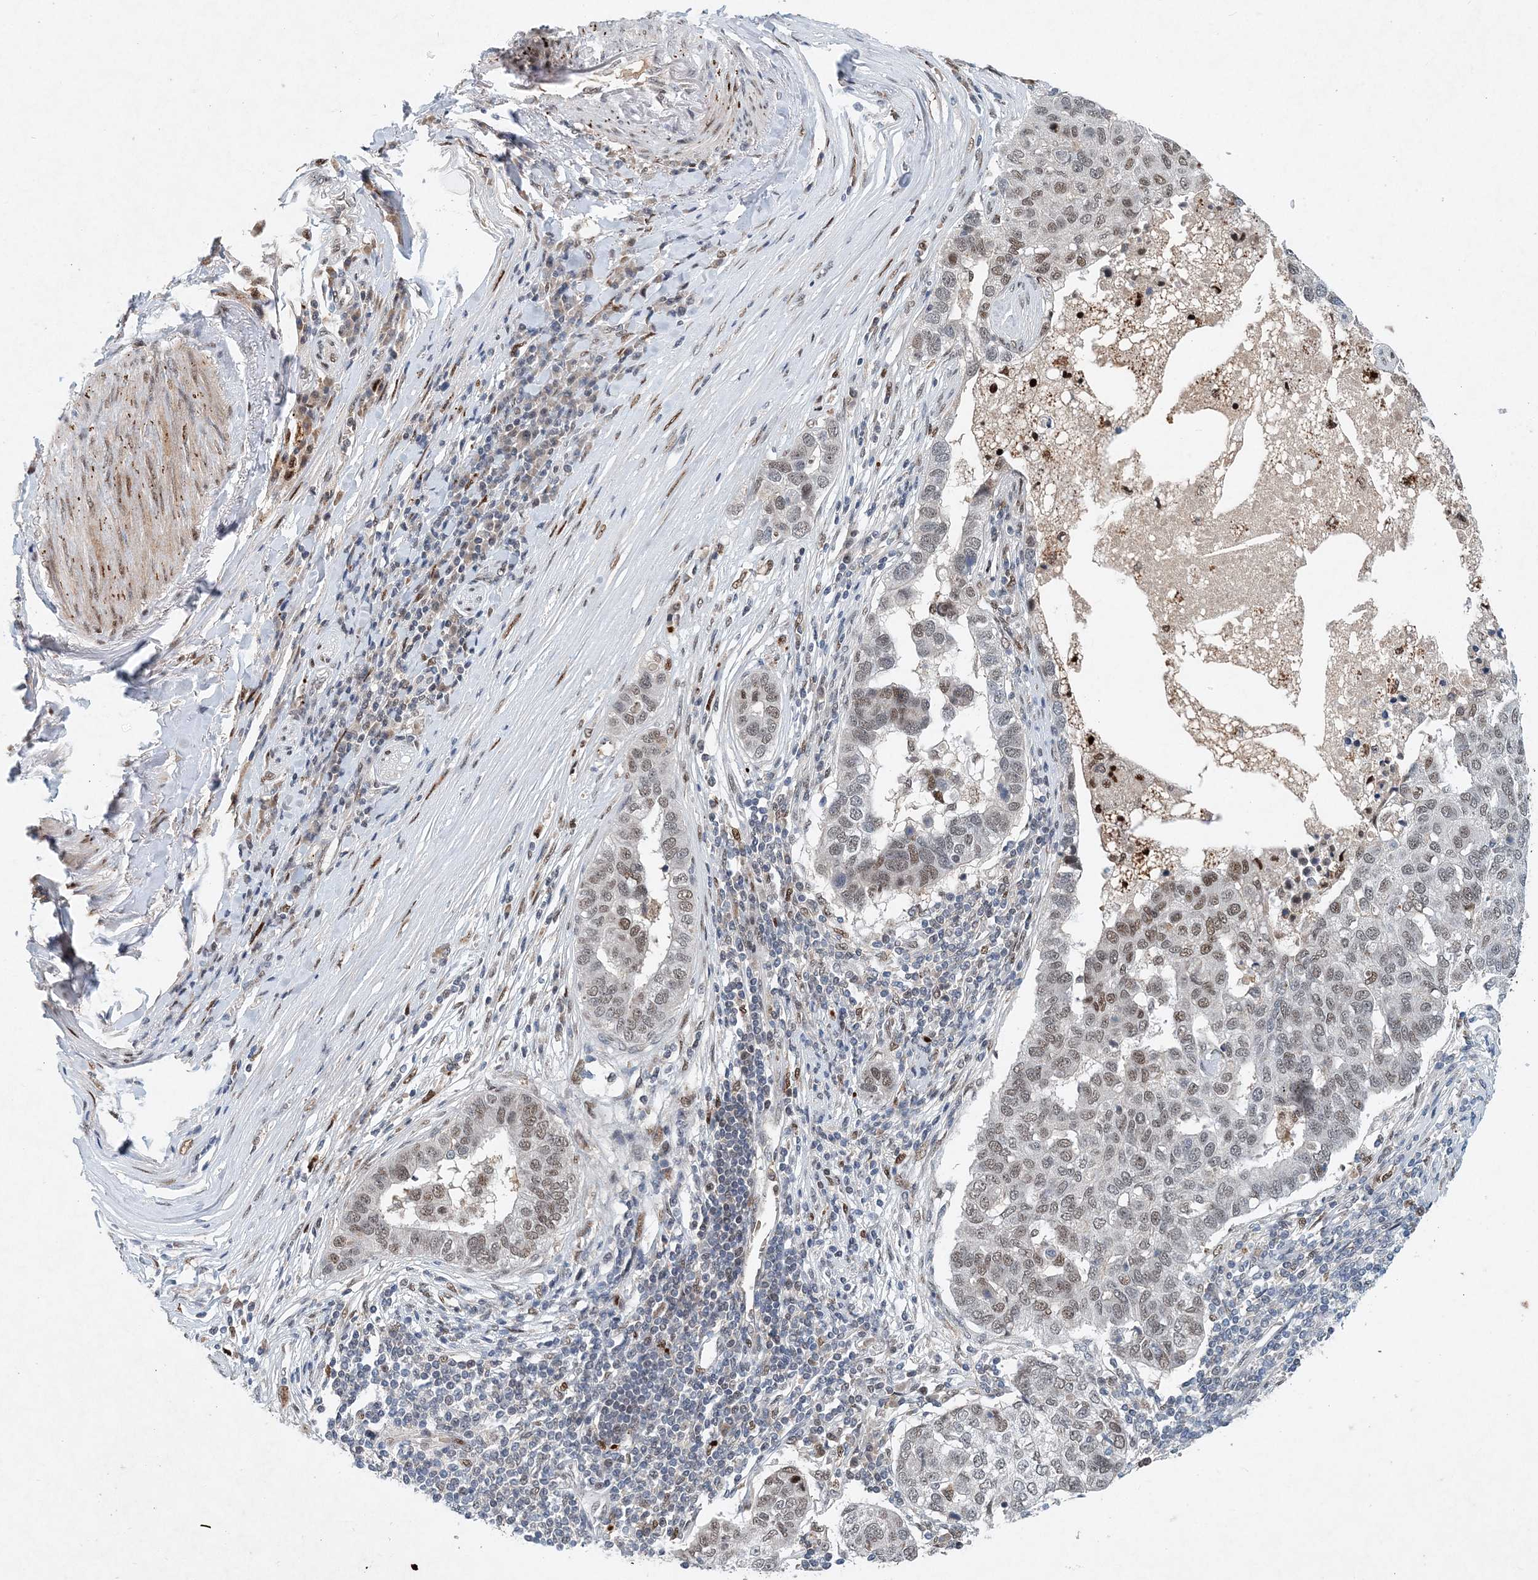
{"staining": {"intensity": "weak", "quantity": "25%-75%", "location": "nuclear"}, "tissue": "pancreatic cancer", "cell_type": "Tumor cells", "image_type": "cancer", "snomed": [{"axis": "morphology", "description": "Adenocarcinoma, NOS"}, {"axis": "topography", "description": "Pancreas"}], "caption": "A photomicrograph showing weak nuclear expression in about 25%-75% of tumor cells in pancreatic adenocarcinoma, as visualized by brown immunohistochemical staining.", "gene": "KPNA4", "patient": {"sex": "female", "age": 61}}